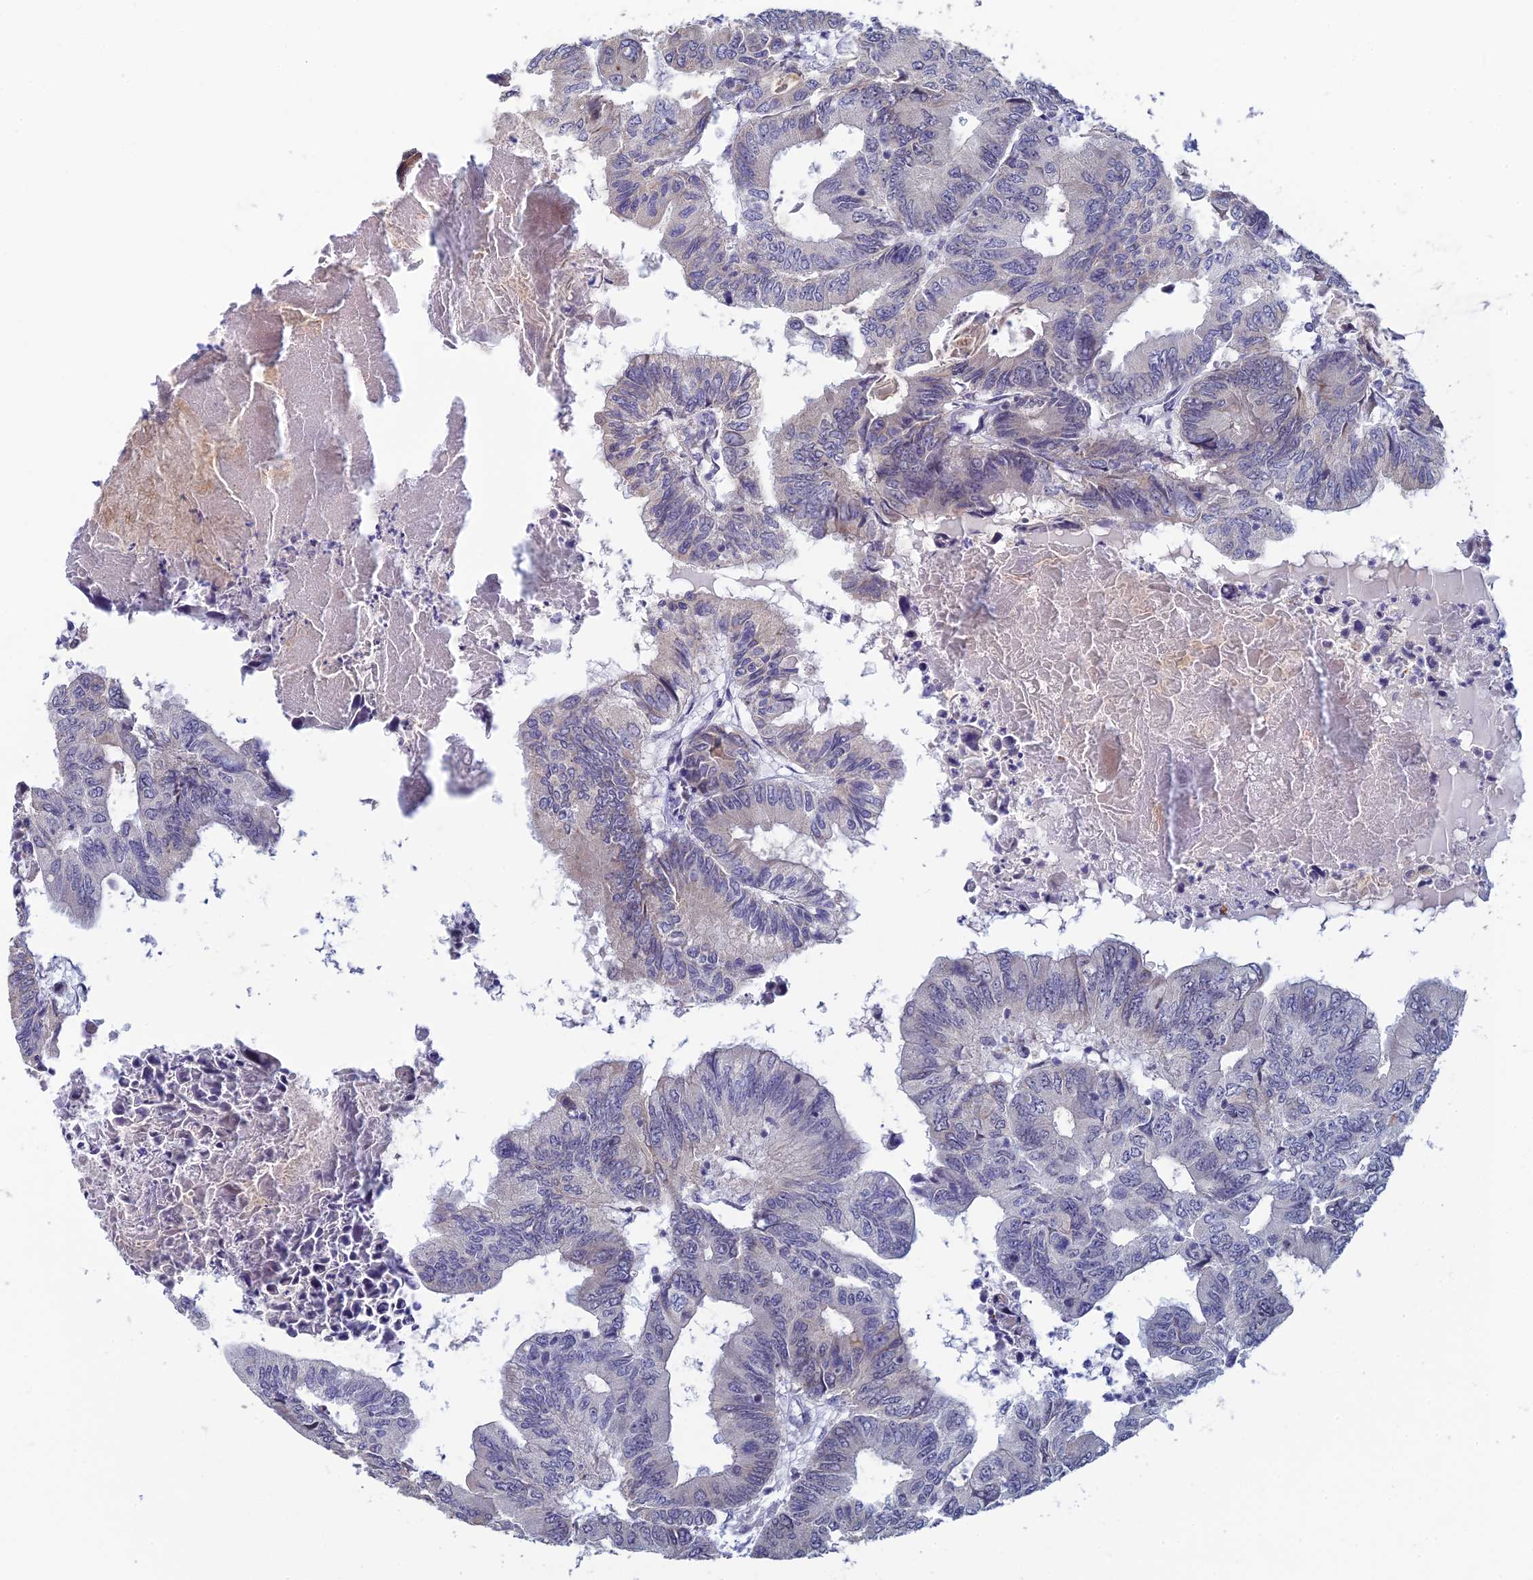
{"staining": {"intensity": "weak", "quantity": "<25%", "location": "cytoplasmic/membranous"}, "tissue": "colorectal cancer", "cell_type": "Tumor cells", "image_type": "cancer", "snomed": [{"axis": "morphology", "description": "Adenocarcinoma, NOS"}, {"axis": "topography", "description": "Colon"}], "caption": "Human colorectal cancer stained for a protein using IHC exhibits no staining in tumor cells.", "gene": "GIPC1", "patient": {"sex": "male", "age": 85}}